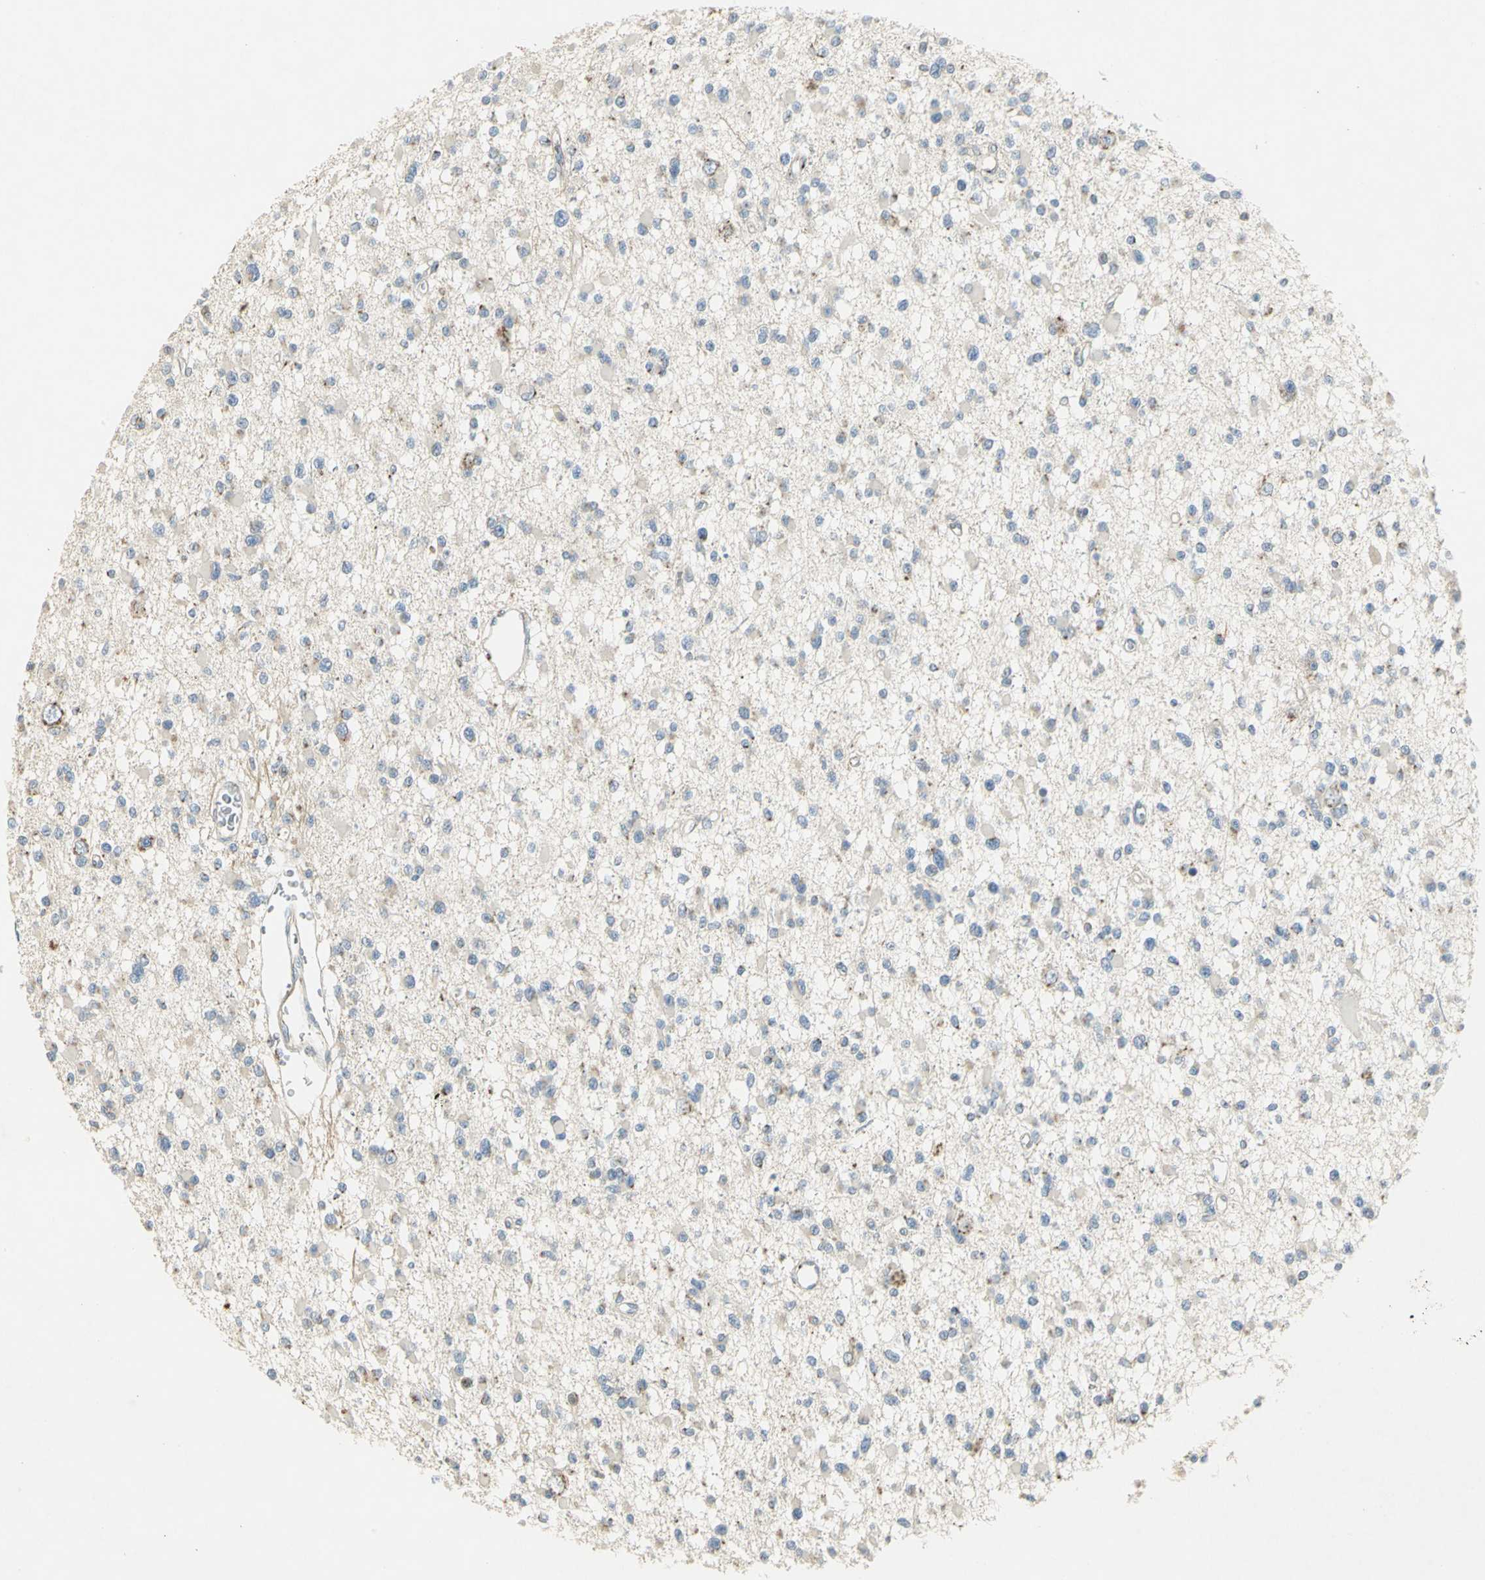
{"staining": {"intensity": "weak", "quantity": "<25%", "location": "cytoplasmic/membranous"}, "tissue": "glioma", "cell_type": "Tumor cells", "image_type": "cancer", "snomed": [{"axis": "morphology", "description": "Glioma, malignant, Low grade"}, {"axis": "topography", "description": "Brain"}], "caption": "This is a histopathology image of immunohistochemistry (IHC) staining of glioma, which shows no expression in tumor cells.", "gene": "TM9SF2", "patient": {"sex": "female", "age": 22}}